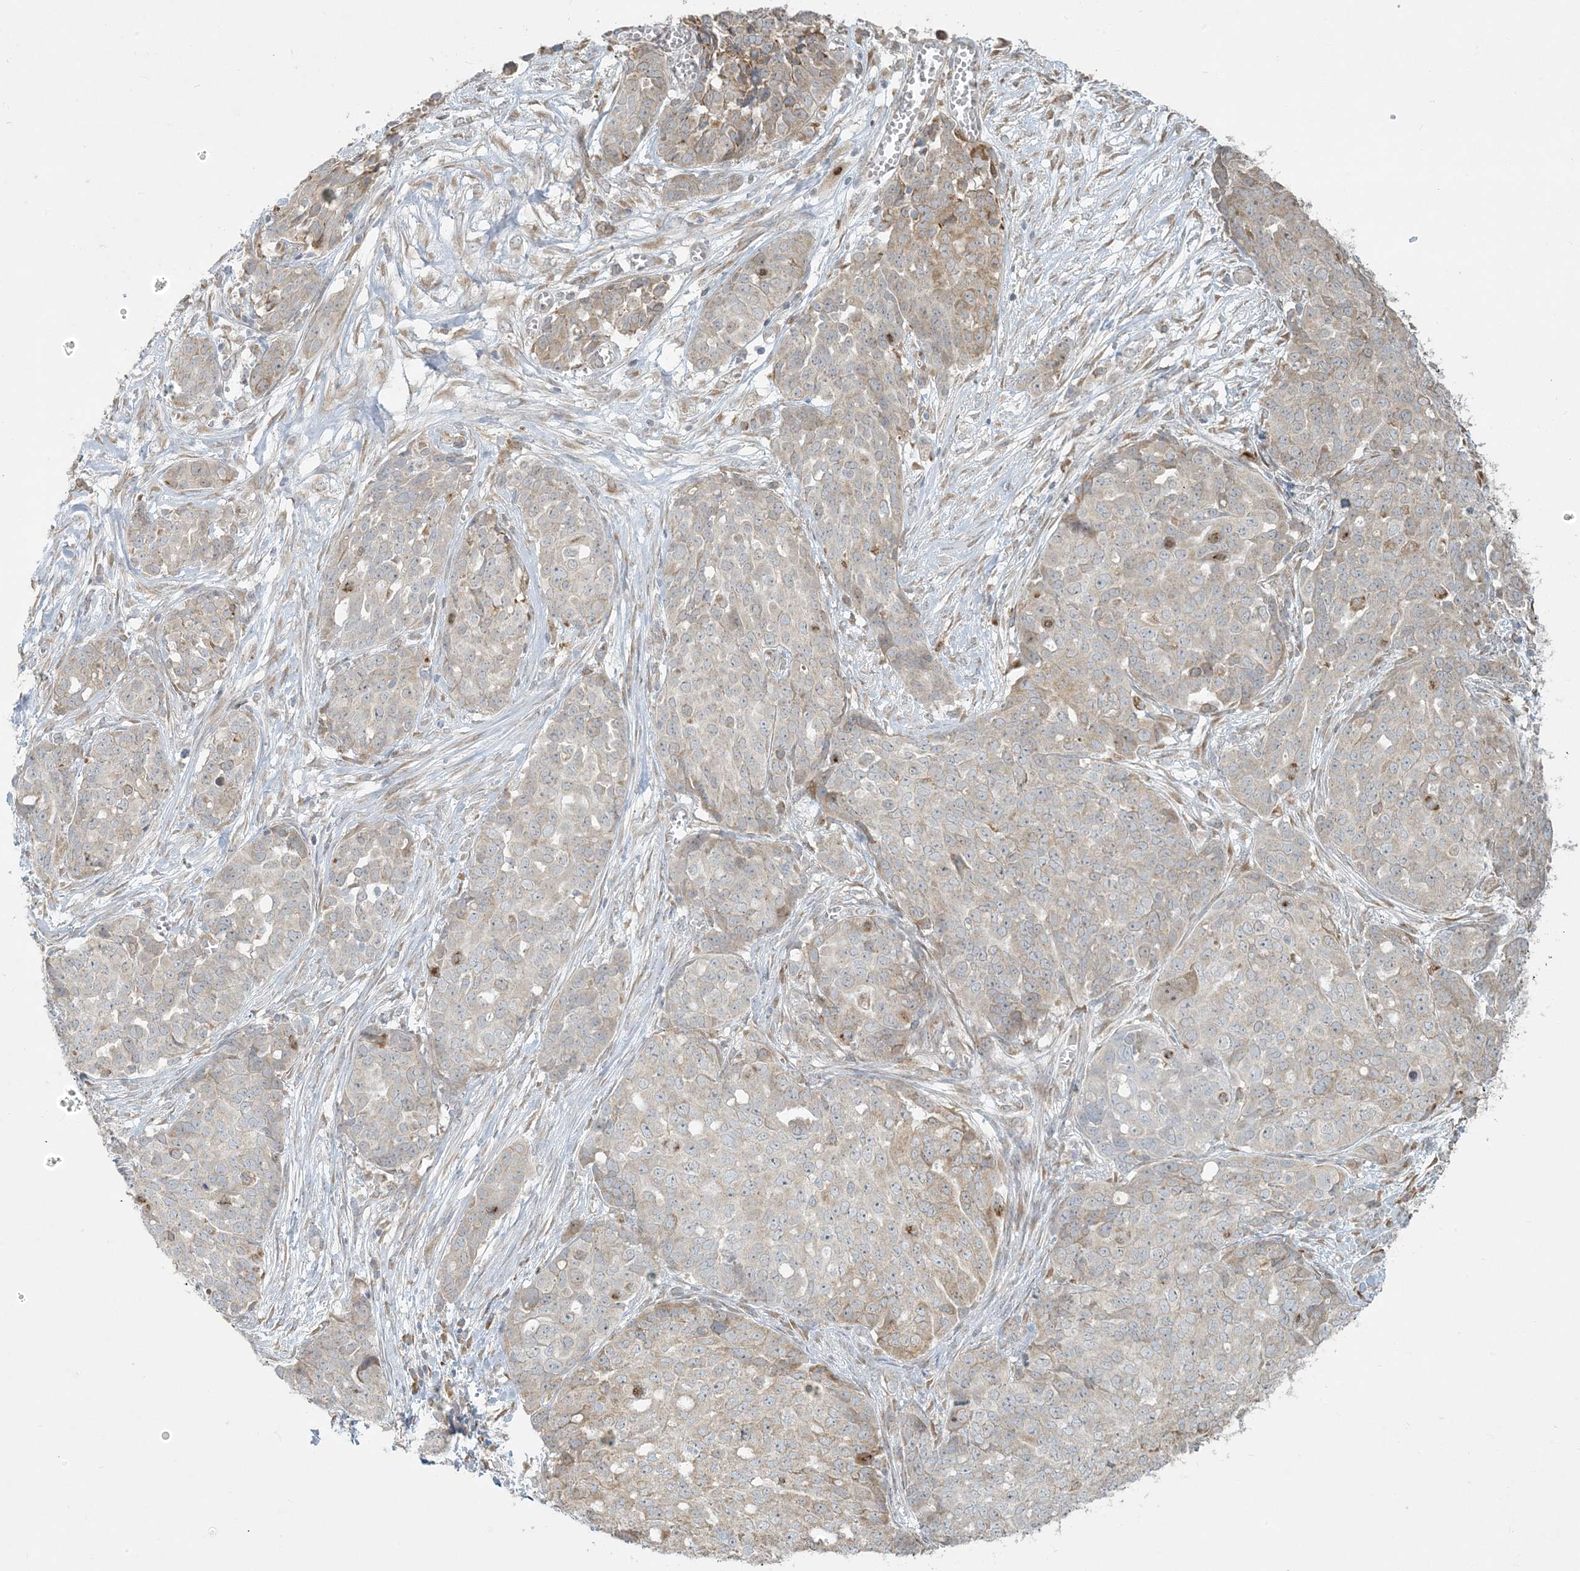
{"staining": {"intensity": "moderate", "quantity": "<25%", "location": "cytoplasmic/membranous,nuclear"}, "tissue": "ovarian cancer", "cell_type": "Tumor cells", "image_type": "cancer", "snomed": [{"axis": "morphology", "description": "Cystadenocarcinoma, serous, NOS"}, {"axis": "topography", "description": "Soft tissue"}, {"axis": "topography", "description": "Ovary"}], "caption": "Human ovarian cancer (serous cystadenocarcinoma) stained for a protein (brown) exhibits moderate cytoplasmic/membranous and nuclear positive staining in about <25% of tumor cells.", "gene": "HACL1", "patient": {"sex": "female", "age": 57}}